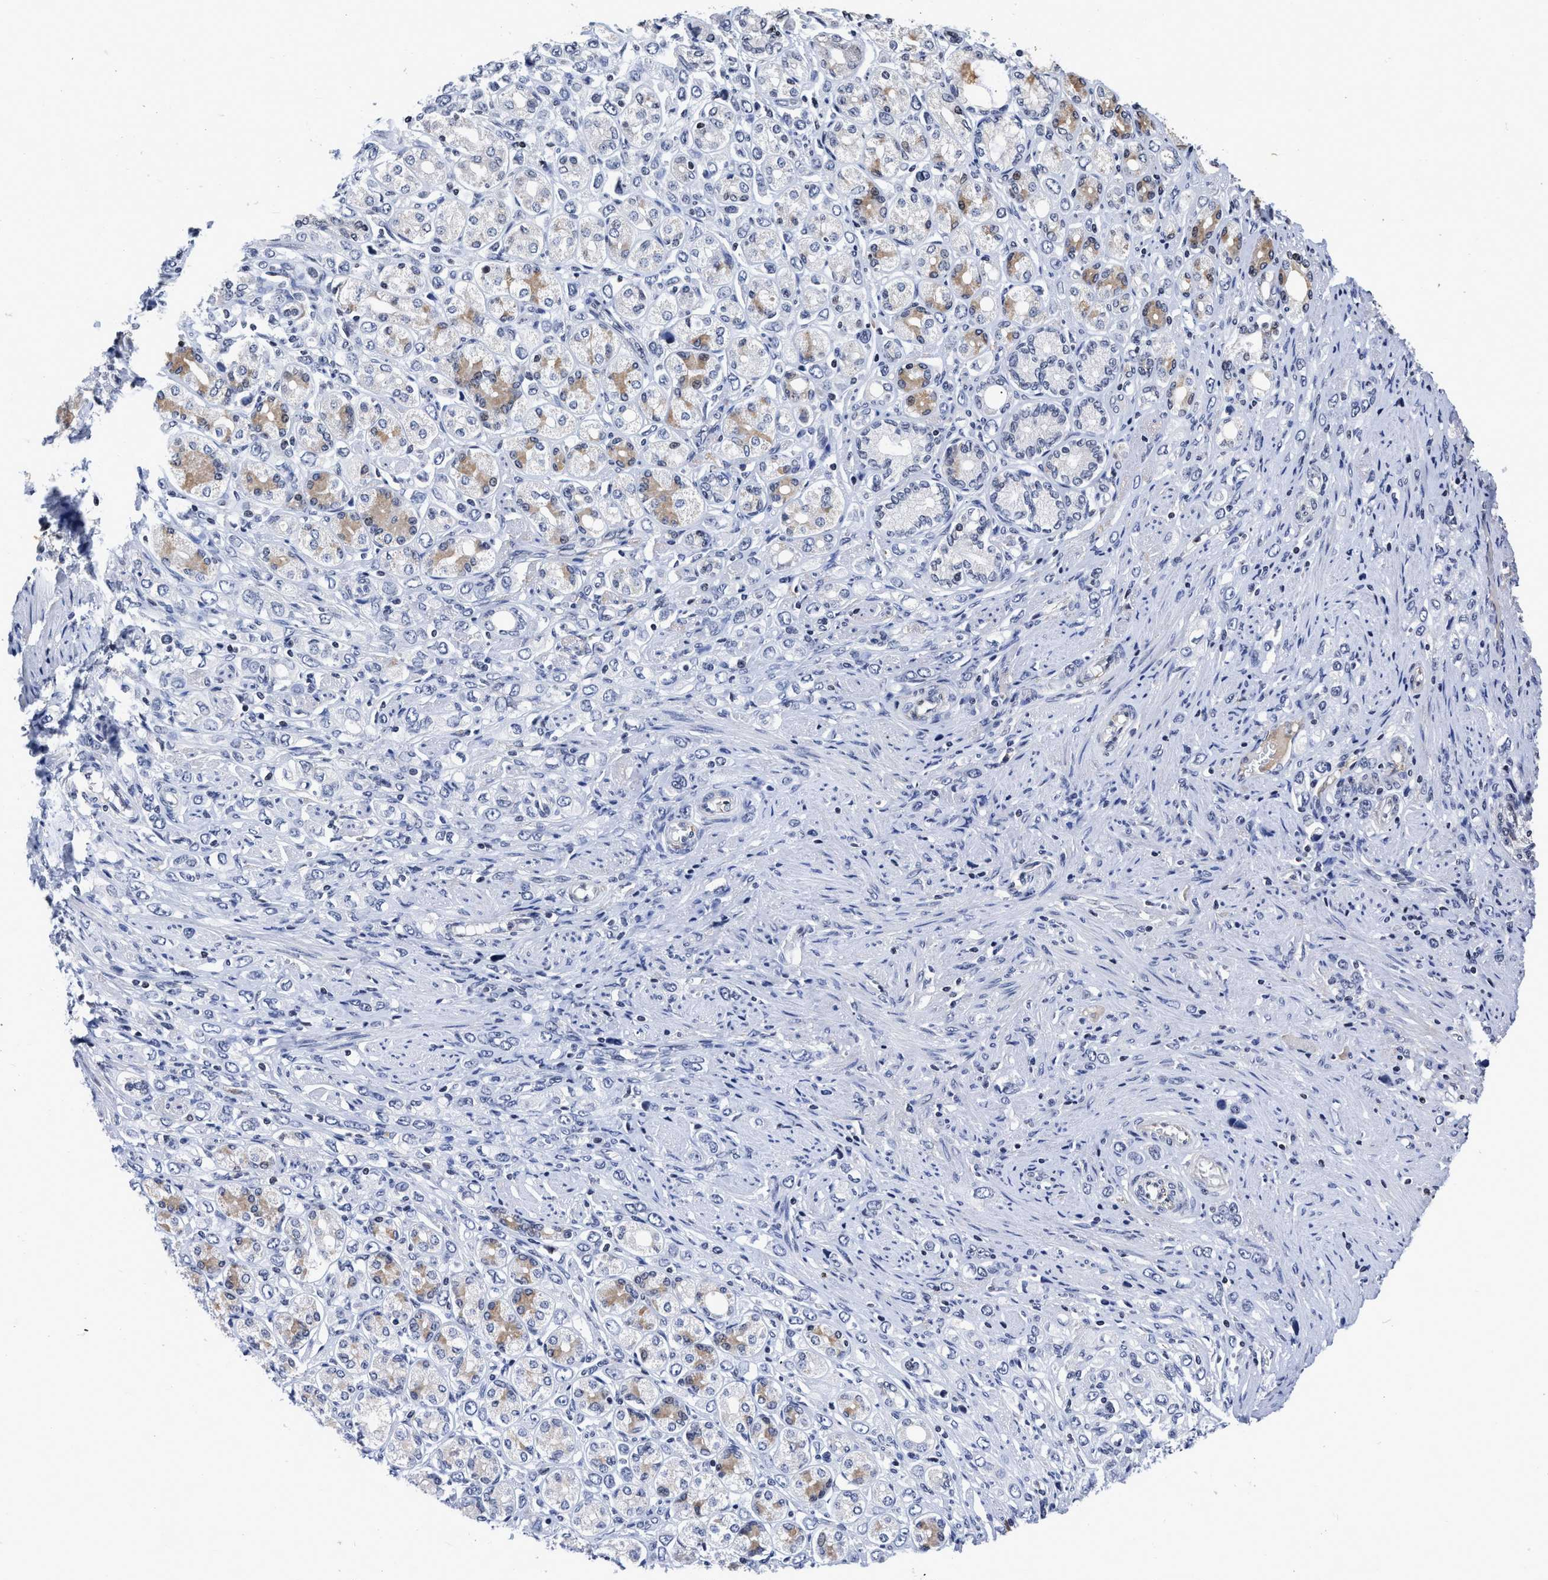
{"staining": {"intensity": "negative", "quantity": "none", "location": "none"}, "tissue": "stomach cancer", "cell_type": "Tumor cells", "image_type": "cancer", "snomed": [{"axis": "morphology", "description": "Adenocarcinoma, NOS"}, {"axis": "topography", "description": "Stomach"}], "caption": "An immunohistochemistry (IHC) histopathology image of stomach adenocarcinoma is shown. There is no staining in tumor cells of stomach adenocarcinoma.", "gene": "FBLN2", "patient": {"sex": "female", "age": 65}}